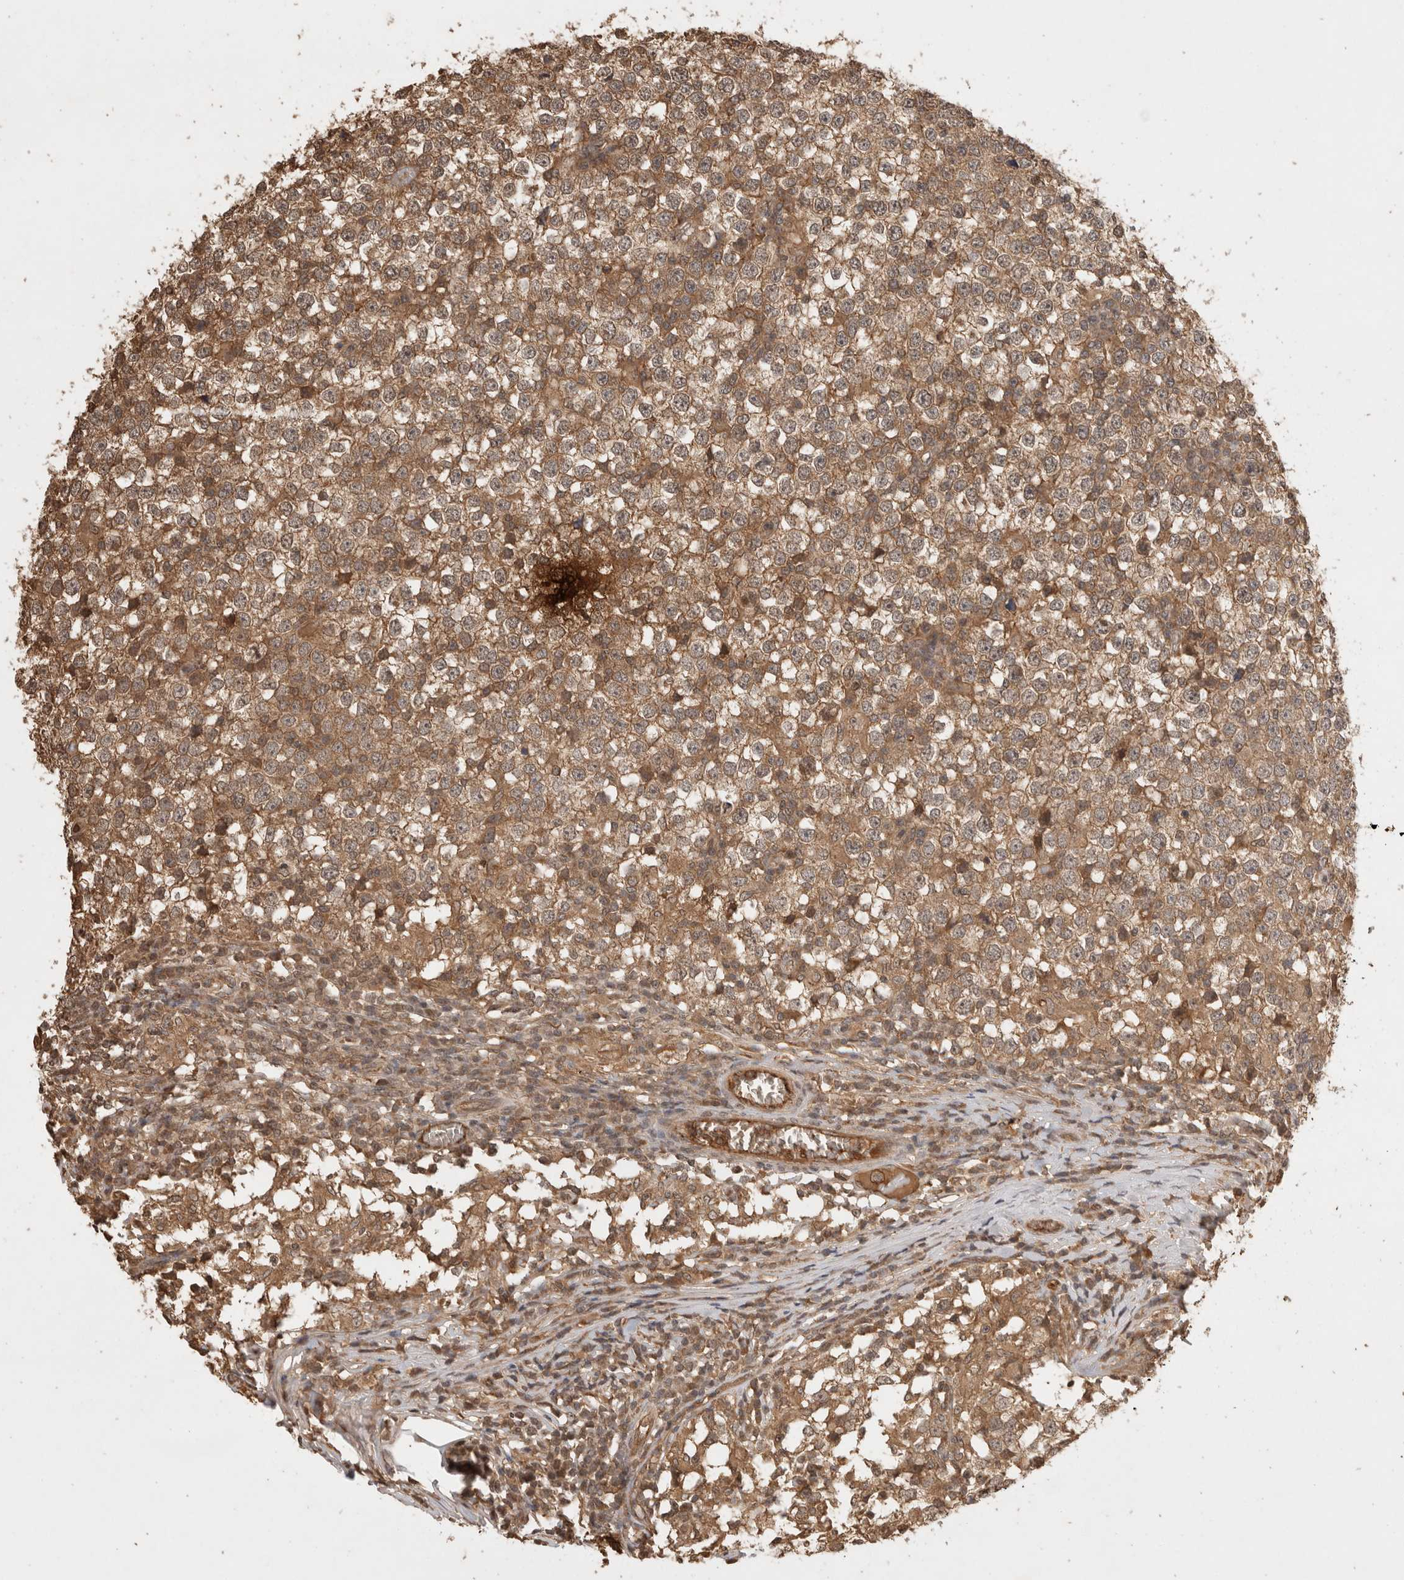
{"staining": {"intensity": "moderate", "quantity": ">75%", "location": "cytoplasmic/membranous"}, "tissue": "testis cancer", "cell_type": "Tumor cells", "image_type": "cancer", "snomed": [{"axis": "morphology", "description": "Seminoma, NOS"}, {"axis": "topography", "description": "Testis"}], "caption": "Testis cancer stained with immunohistochemistry (IHC) demonstrates moderate cytoplasmic/membranous staining in about >75% of tumor cells. (brown staining indicates protein expression, while blue staining denotes nuclei).", "gene": "PRMT3", "patient": {"sex": "male", "age": 65}}